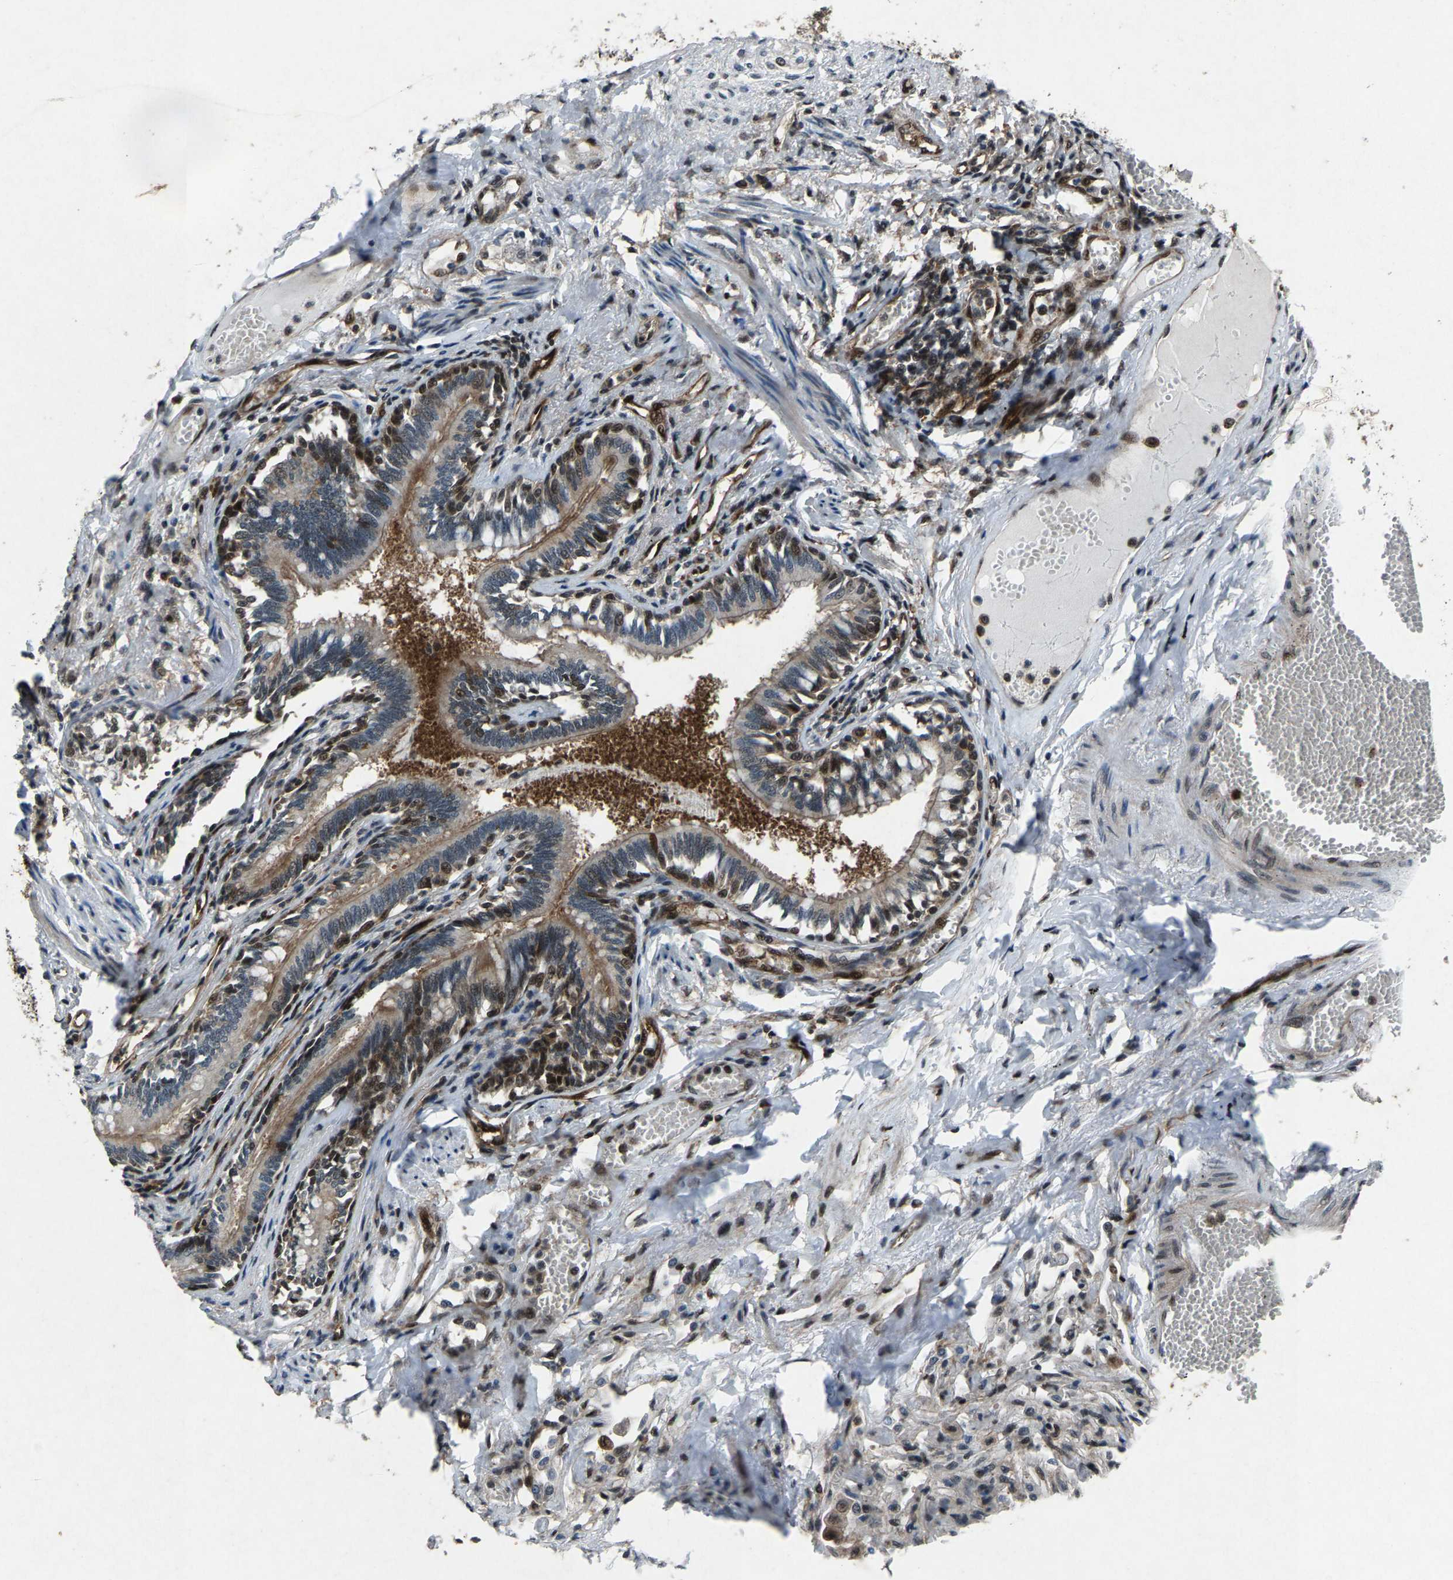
{"staining": {"intensity": "strong", "quantity": "25%-75%", "location": "cytoplasmic/membranous,nuclear"}, "tissue": "bronchus", "cell_type": "Respiratory epithelial cells", "image_type": "normal", "snomed": [{"axis": "morphology", "description": "Normal tissue, NOS"}, {"axis": "morphology", "description": "Inflammation, NOS"}, {"axis": "topography", "description": "Cartilage tissue"}, {"axis": "topography", "description": "Lung"}], "caption": "Strong cytoplasmic/membranous,nuclear expression is present in about 25%-75% of respiratory epithelial cells in unremarkable bronchus.", "gene": "ATXN3", "patient": {"sex": "male", "age": 71}}